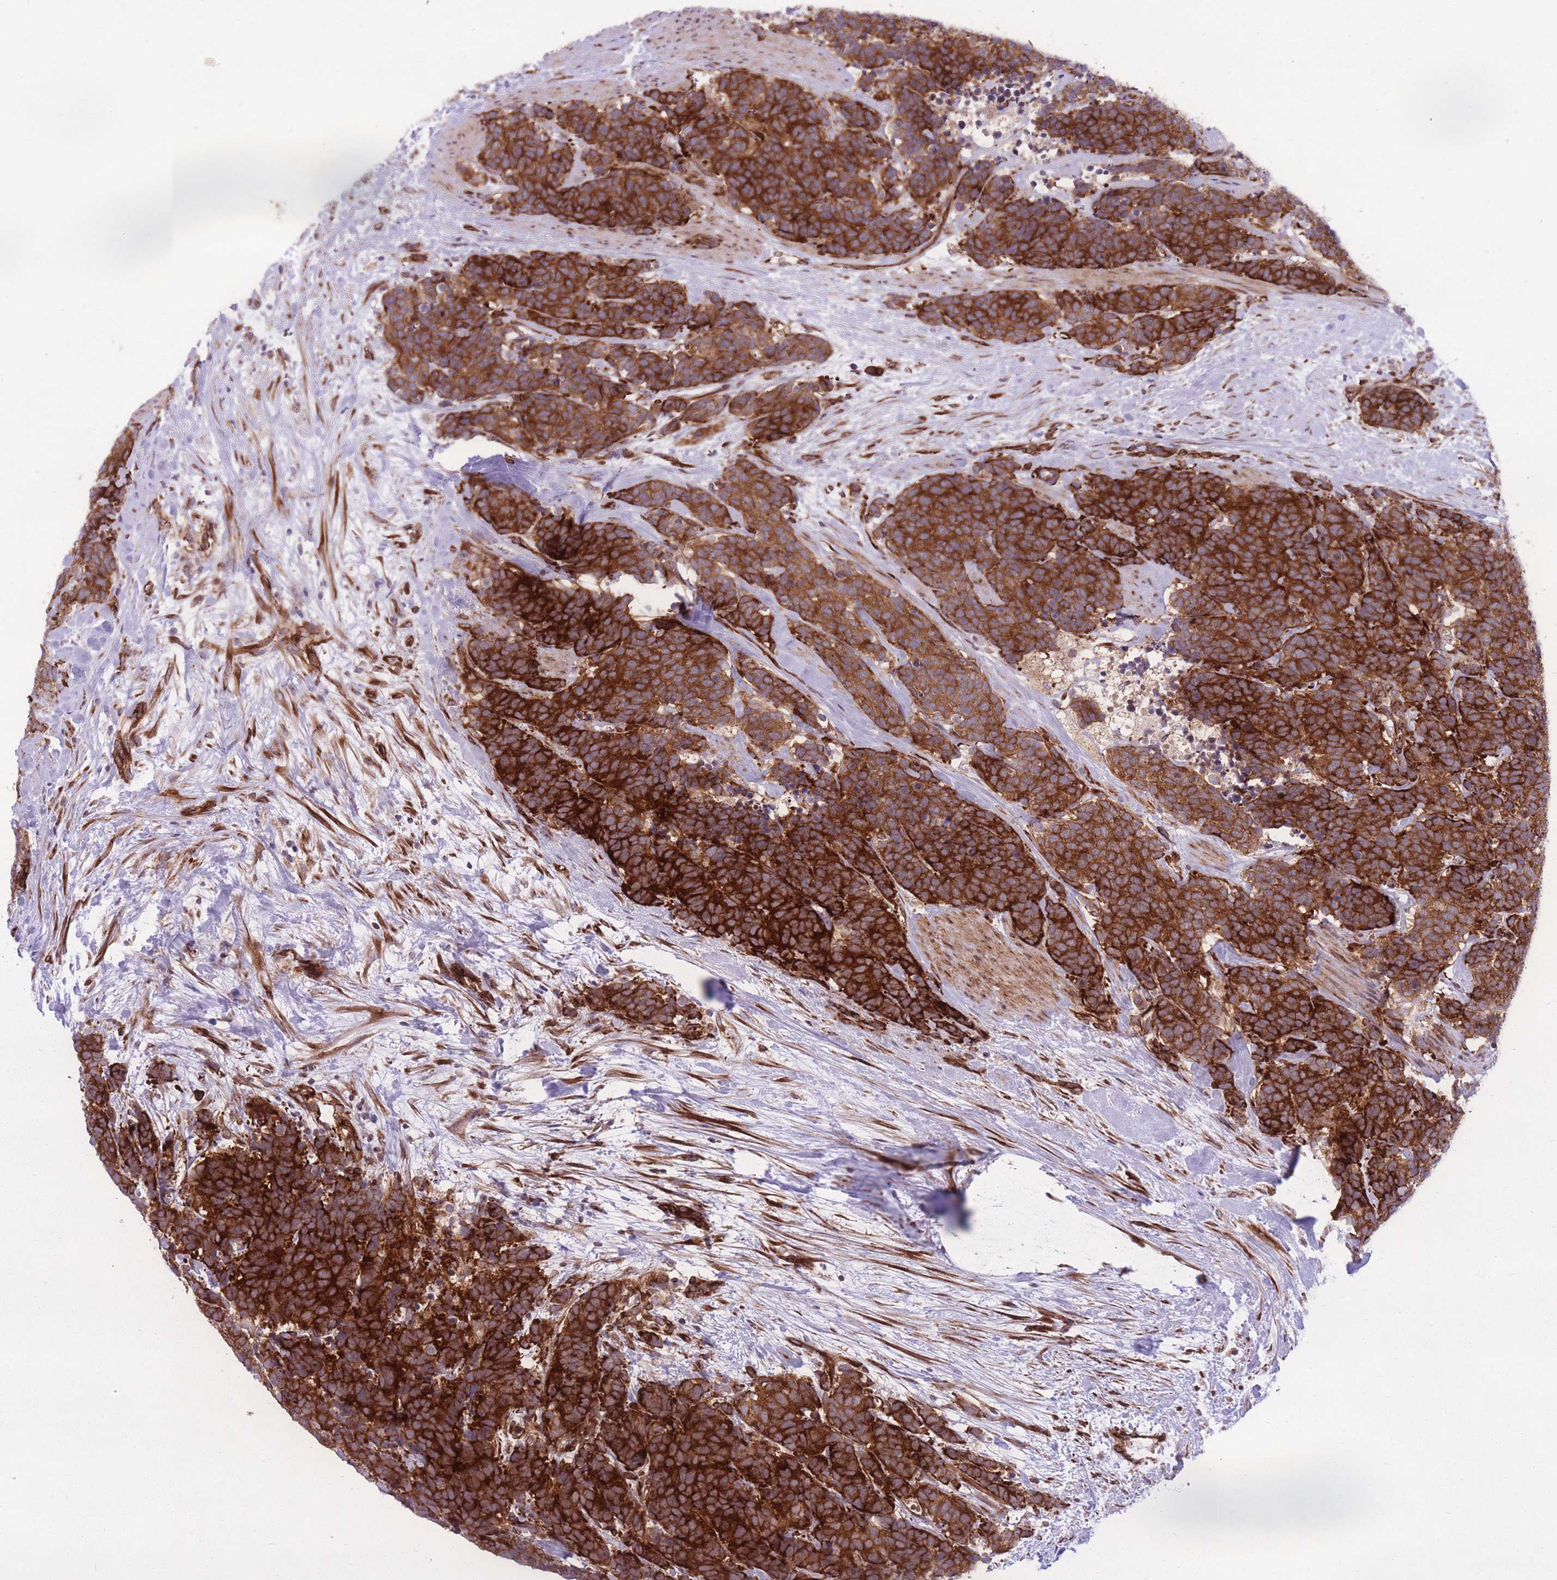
{"staining": {"intensity": "strong", "quantity": ">75%", "location": "cytoplasmic/membranous"}, "tissue": "carcinoid", "cell_type": "Tumor cells", "image_type": "cancer", "snomed": [{"axis": "morphology", "description": "Carcinoma, NOS"}, {"axis": "morphology", "description": "Carcinoid, malignant, NOS"}, {"axis": "topography", "description": "Prostate"}], "caption": "About >75% of tumor cells in carcinoid show strong cytoplasmic/membranous protein staining as visualized by brown immunohistochemical staining.", "gene": "CISH", "patient": {"sex": "male", "age": 57}}